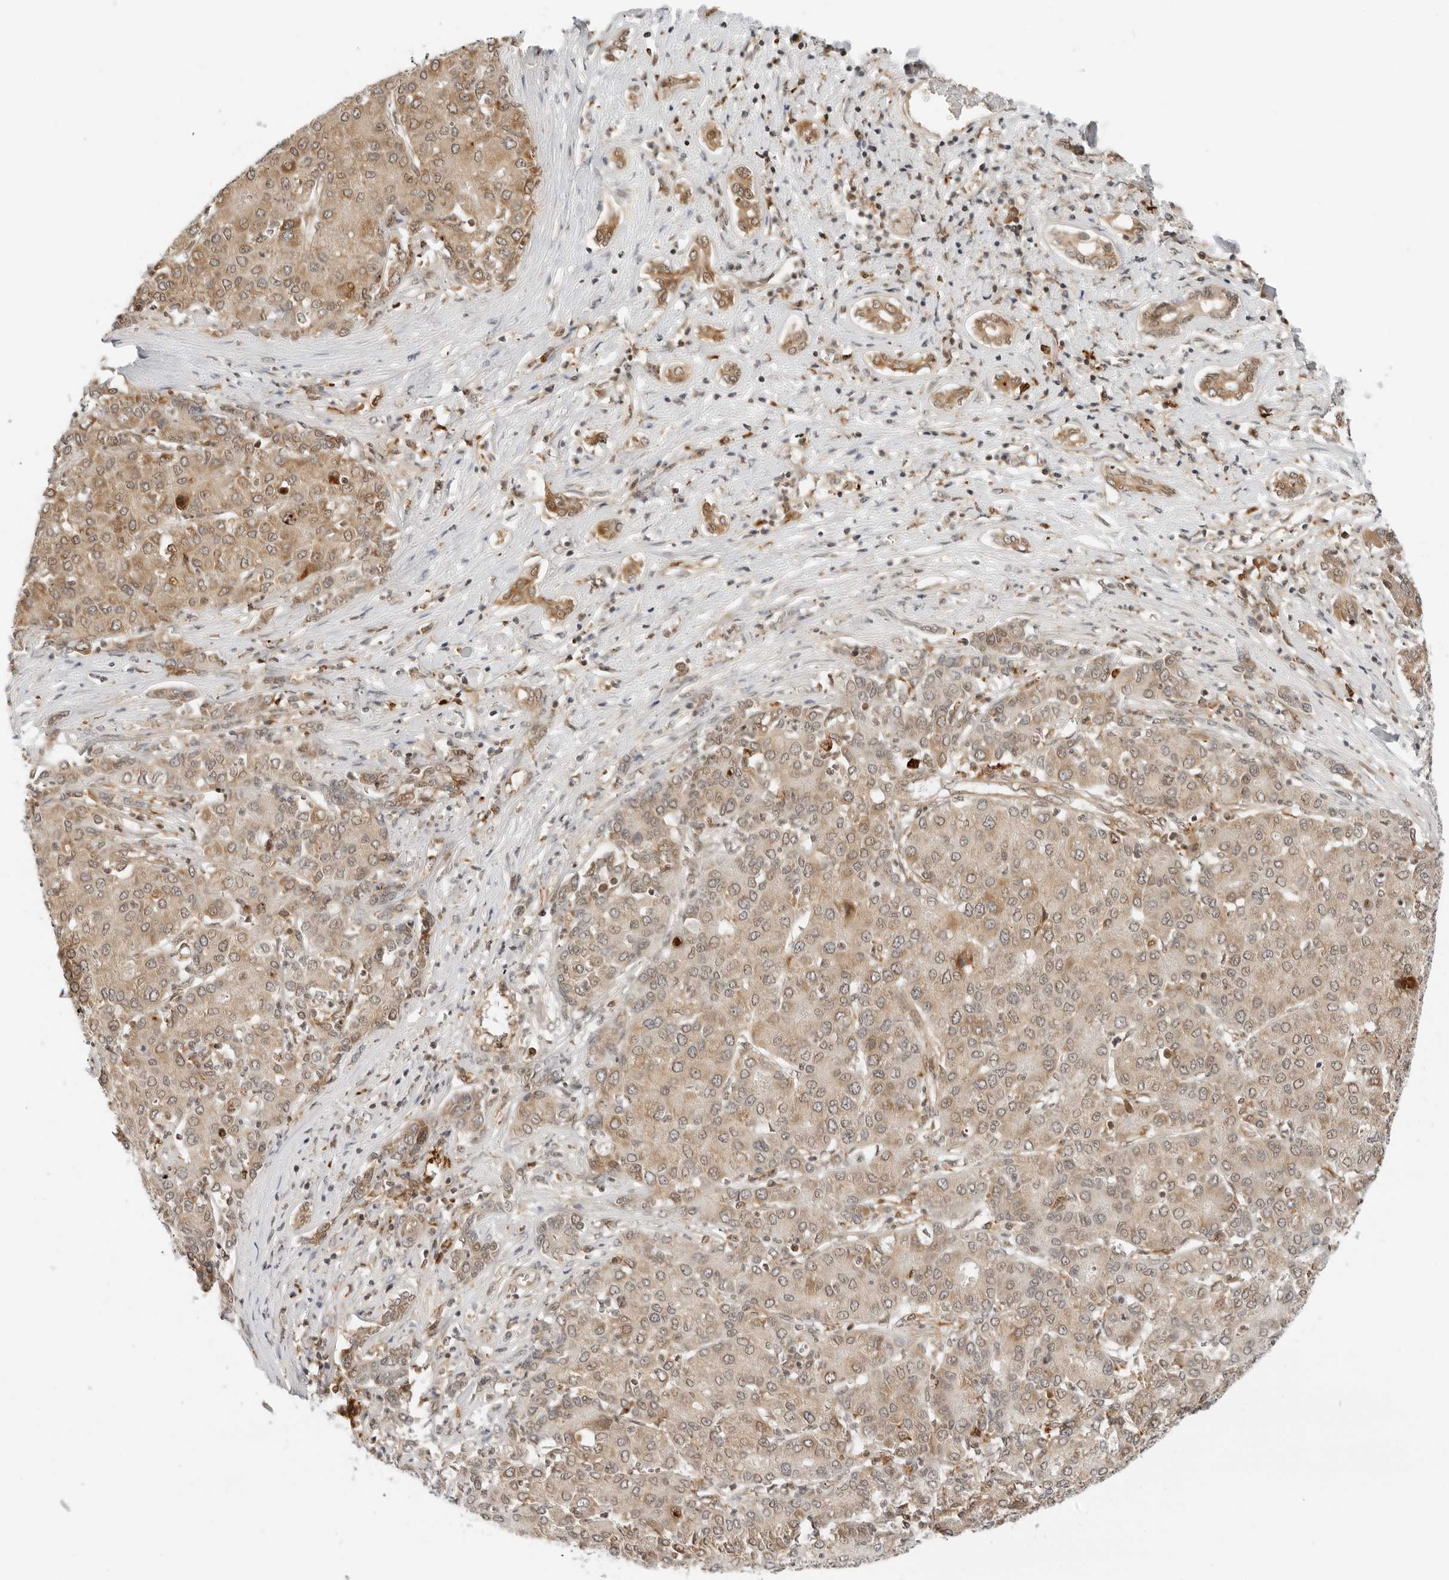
{"staining": {"intensity": "weak", "quantity": ">75%", "location": "cytoplasmic/membranous,nuclear"}, "tissue": "liver cancer", "cell_type": "Tumor cells", "image_type": "cancer", "snomed": [{"axis": "morphology", "description": "Carcinoma, Hepatocellular, NOS"}, {"axis": "topography", "description": "Liver"}], "caption": "Liver cancer stained with a protein marker reveals weak staining in tumor cells.", "gene": "RC3H1", "patient": {"sex": "male", "age": 65}}